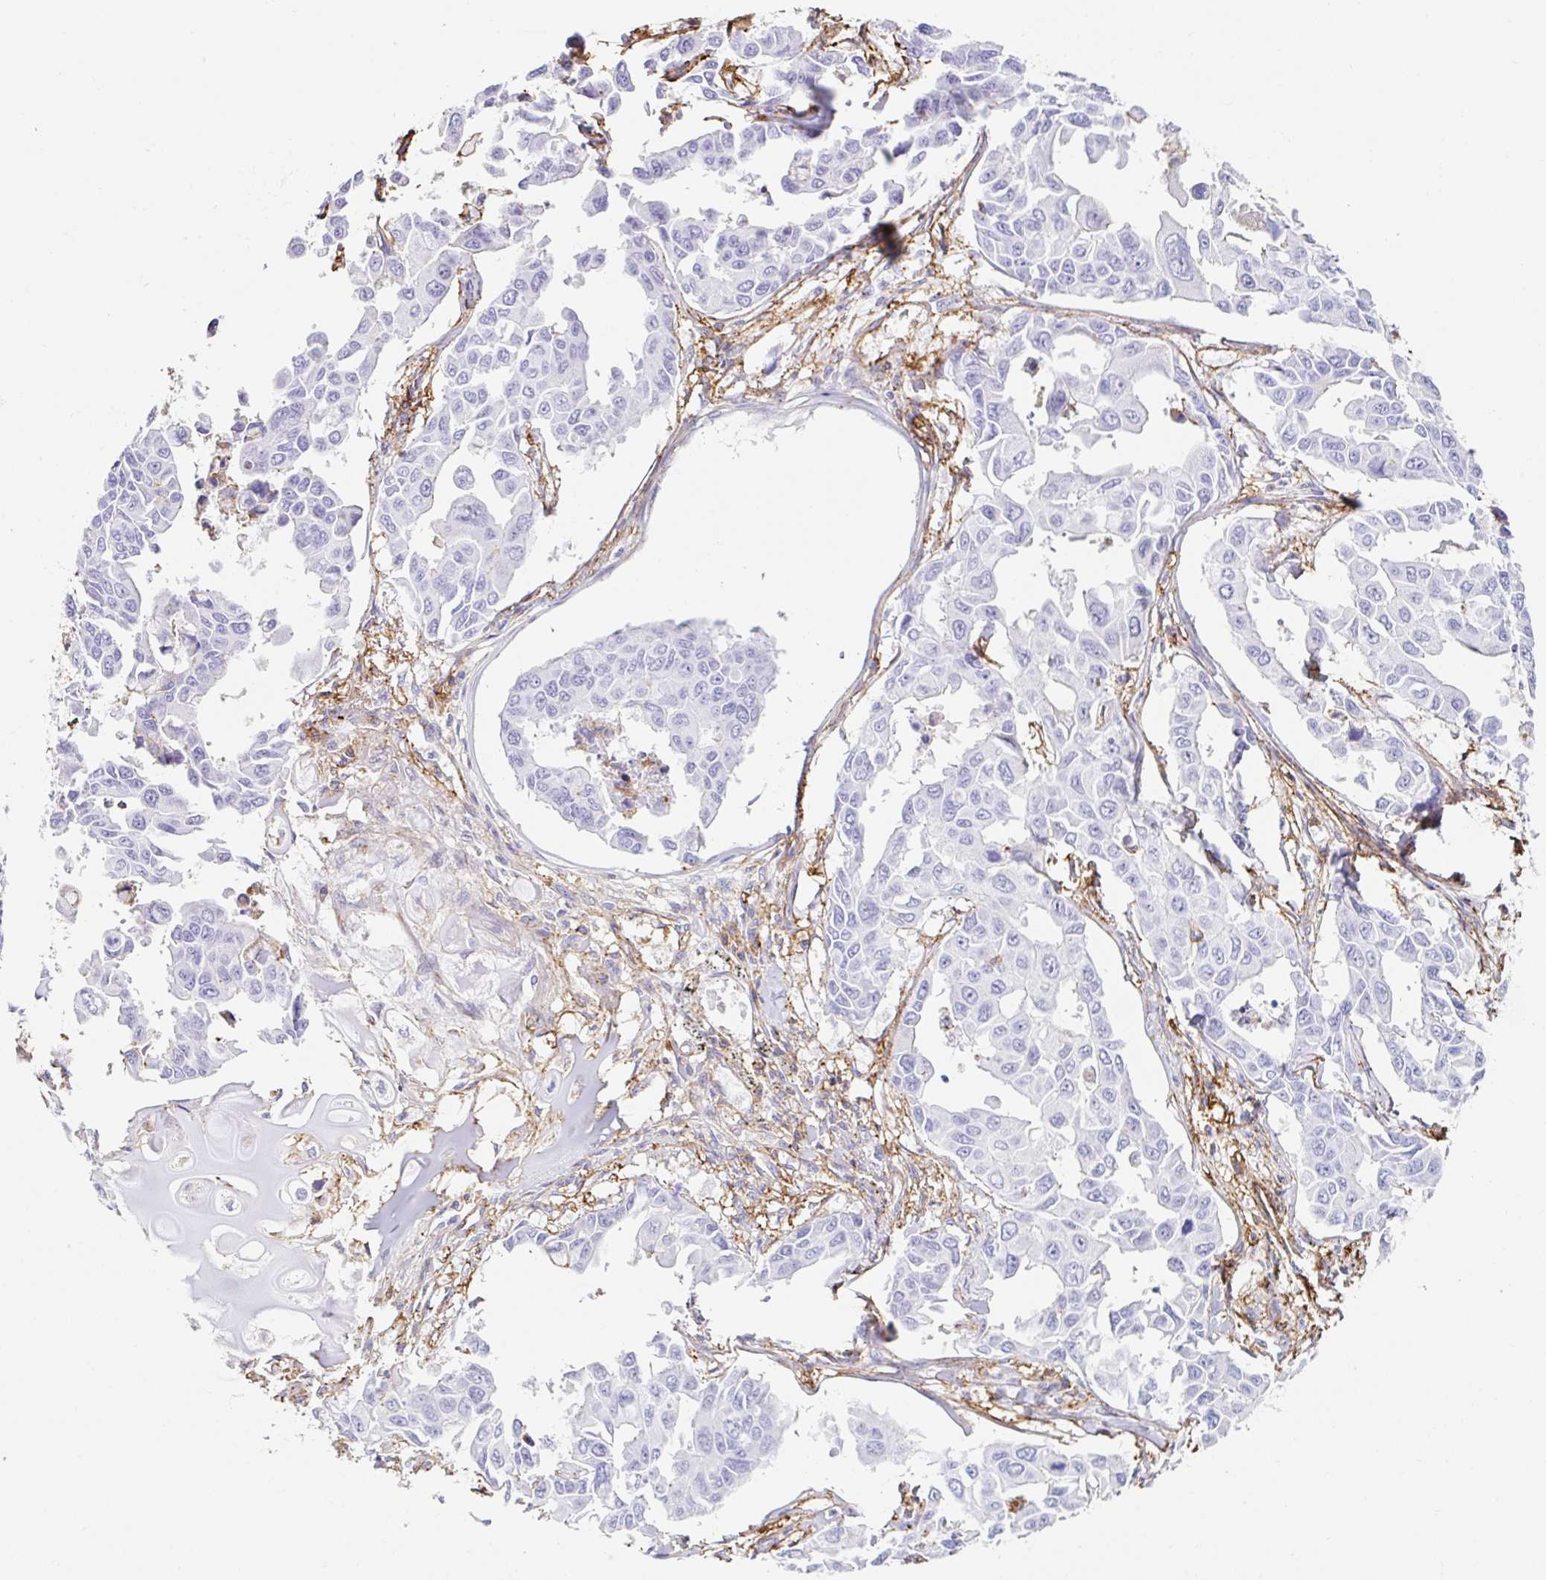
{"staining": {"intensity": "negative", "quantity": "none", "location": "none"}, "tissue": "lung cancer", "cell_type": "Tumor cells", "image_type": "cancer", "snomed": [{"axis": "morphology", "description": "Adenocarcinoma, NOS"}, {"axis": "topography", "description": "Lung"}], "caption": "Tumor cells are negative for brown protein staining in lung cancer (adenocarcinoma). Brightfield microscopy of immunohistochemistry (IHC) stained with DAB (3,3'-diaminobenzidine) (brown) and hematoxylin (blue), captured at high magnification.", "gene": "MTTP", "patient": {"sex": "male", "age": 64}}